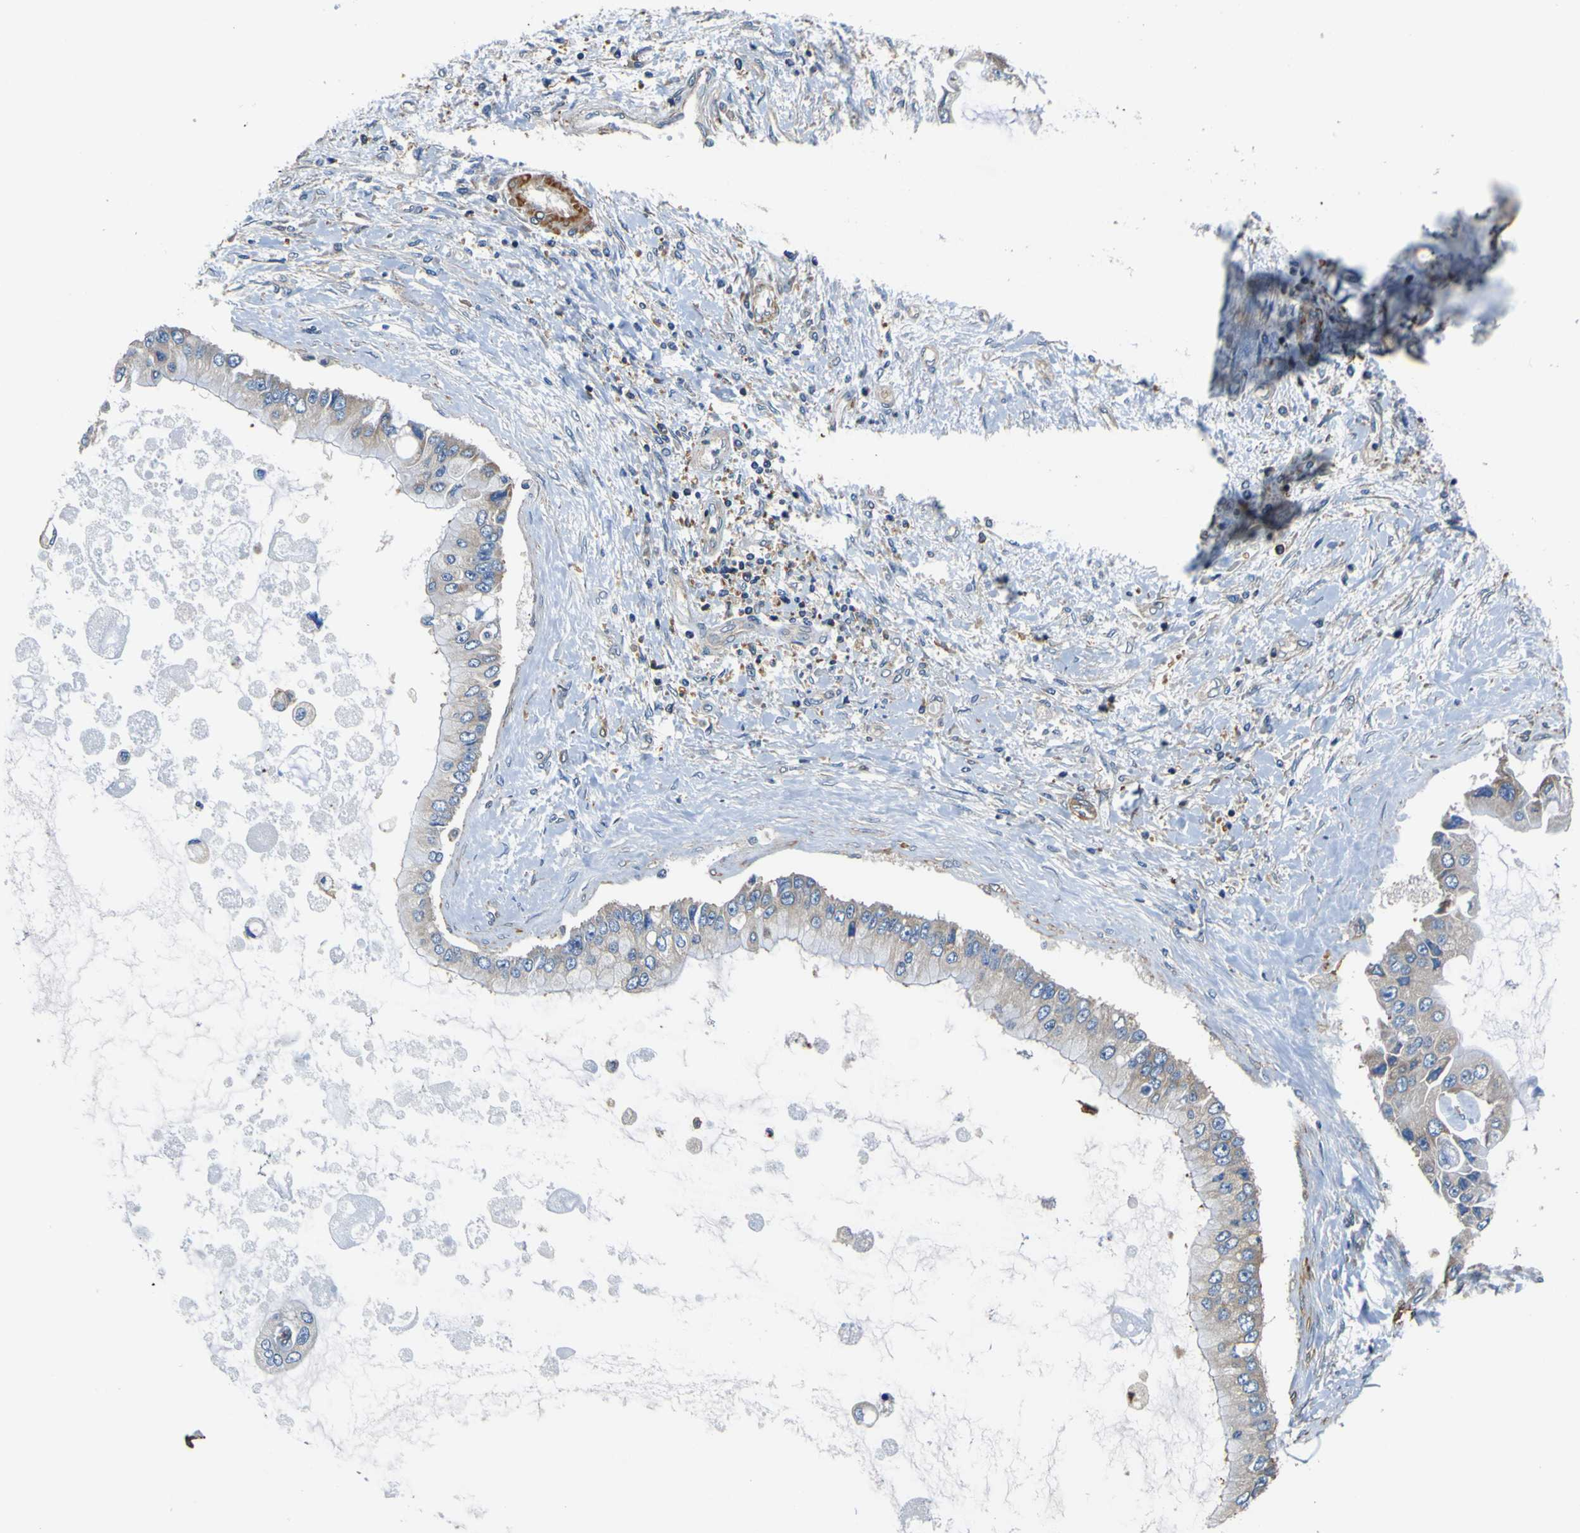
{"staining": {"intensity": "weak", "quantity": "25%-75%", "location": "cytoplasmic/membranous"}, "tissue": "liver cancer", "cell_type": "Tumor cells", "image_type": "cancer", "snomed": [{"axis": "morphology", "description": "Cholangiocarcinoma"}, {"axis": "topography", "description": "Liver"}], "caption": "This micrograph shows liver cholangiocarcinoma stained with immunohistochemistry to label a protein in brown. The cytoplasmic/membranous of tumor cells show weak positivity for the protein. Nuclei are counter-stained blue.", "gene": "CNR2", "patient": {"sex": "male", "age": 50}}